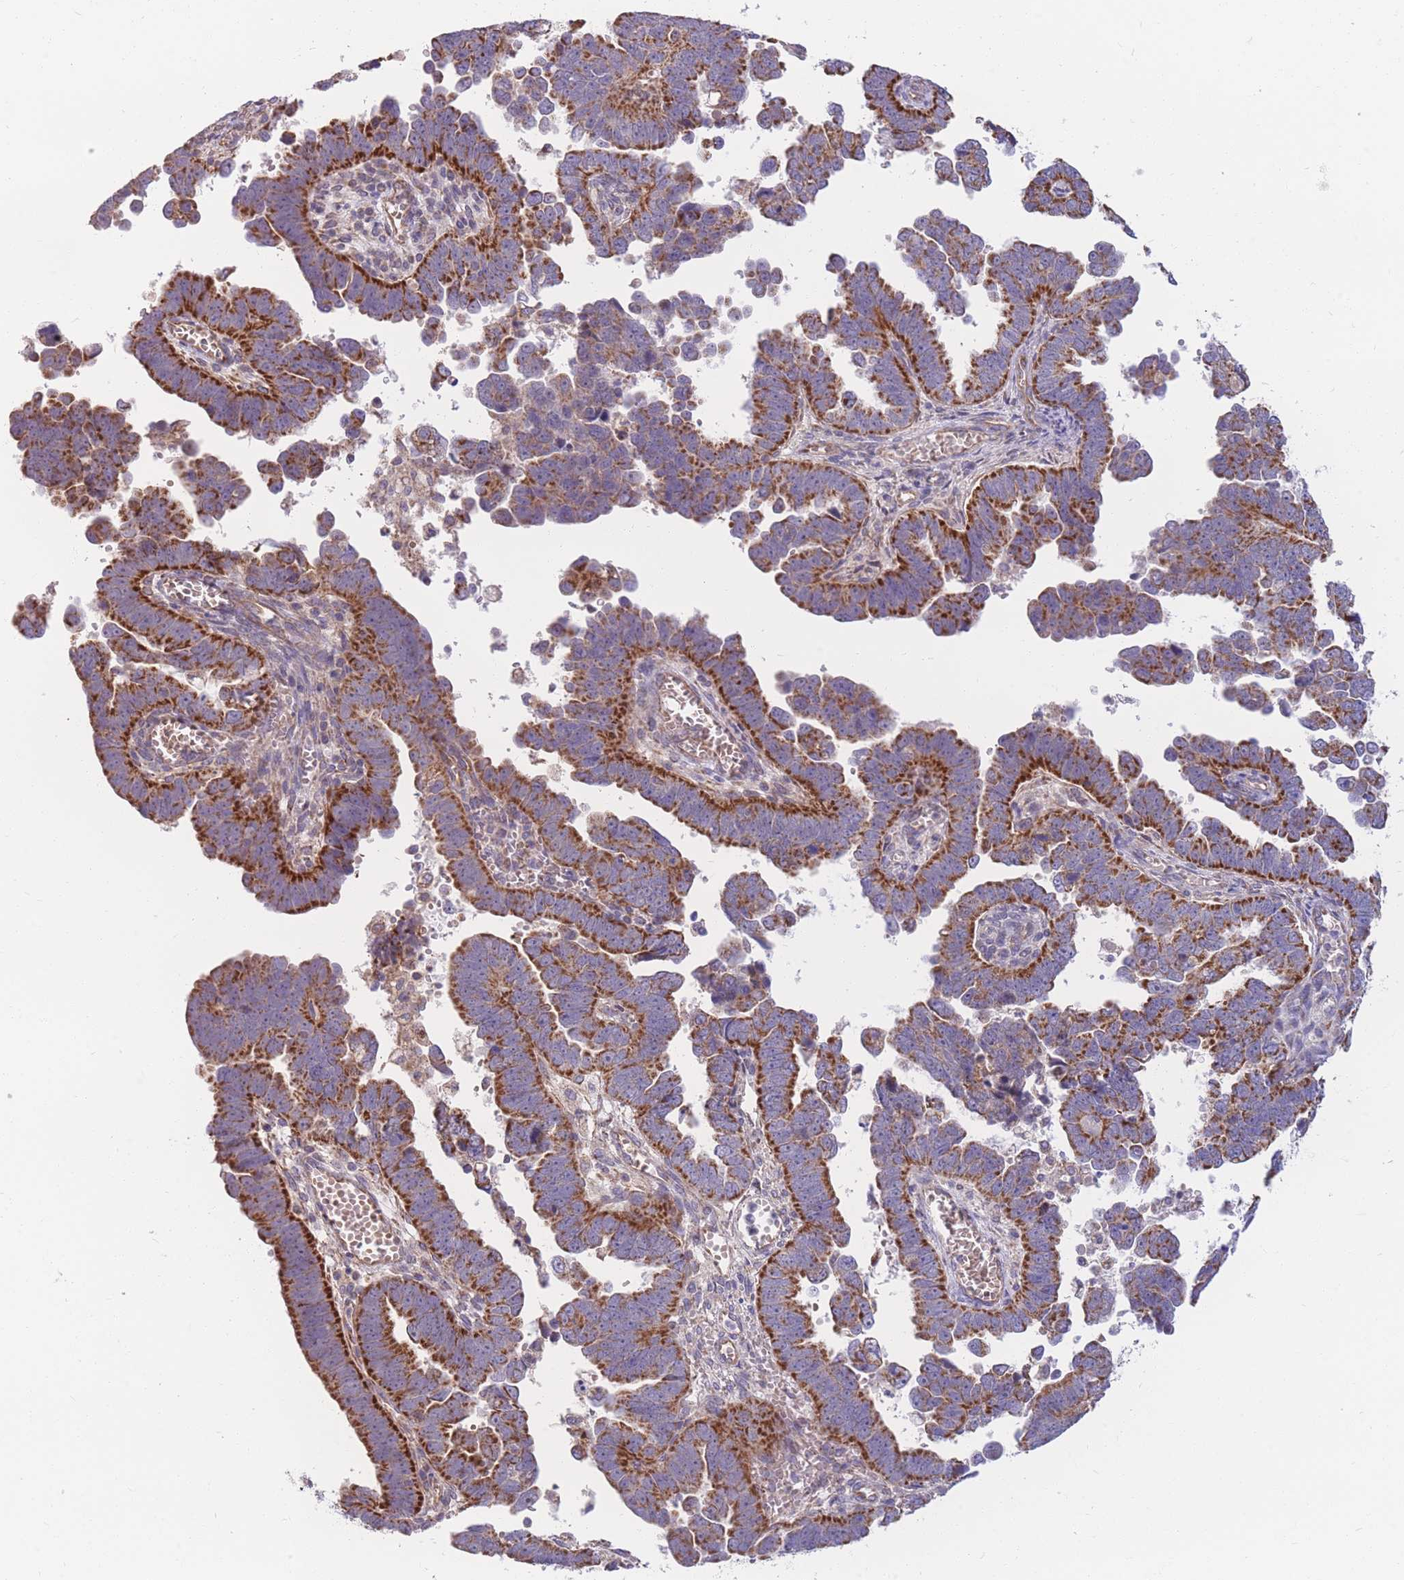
{"staining": {"intensity": "strong", "quantity": ">75%", "location": "cytoplasmic/membranous"}, "tissue": "endometrial cancer", "cell_type": "Tumor cells", "image_type": "cancer", "snomed": [{"axis": "morphology", "description": "Adenocarcinoma, NOS"}, {"axis": "topography", "description": "Endometrium"}], "caption": "Immunohistochemical staining of endometrial cancer displays strong cytoplasmic/membranous protein staining in approximately >75% of tumor cells. The staining is performed using DAB brown chromogen to label protein expression. The nuclei are counter-stained blue using hematoxylin.", "gene": "MRPS9", "patient": {"sex": "female", "age": 75}}